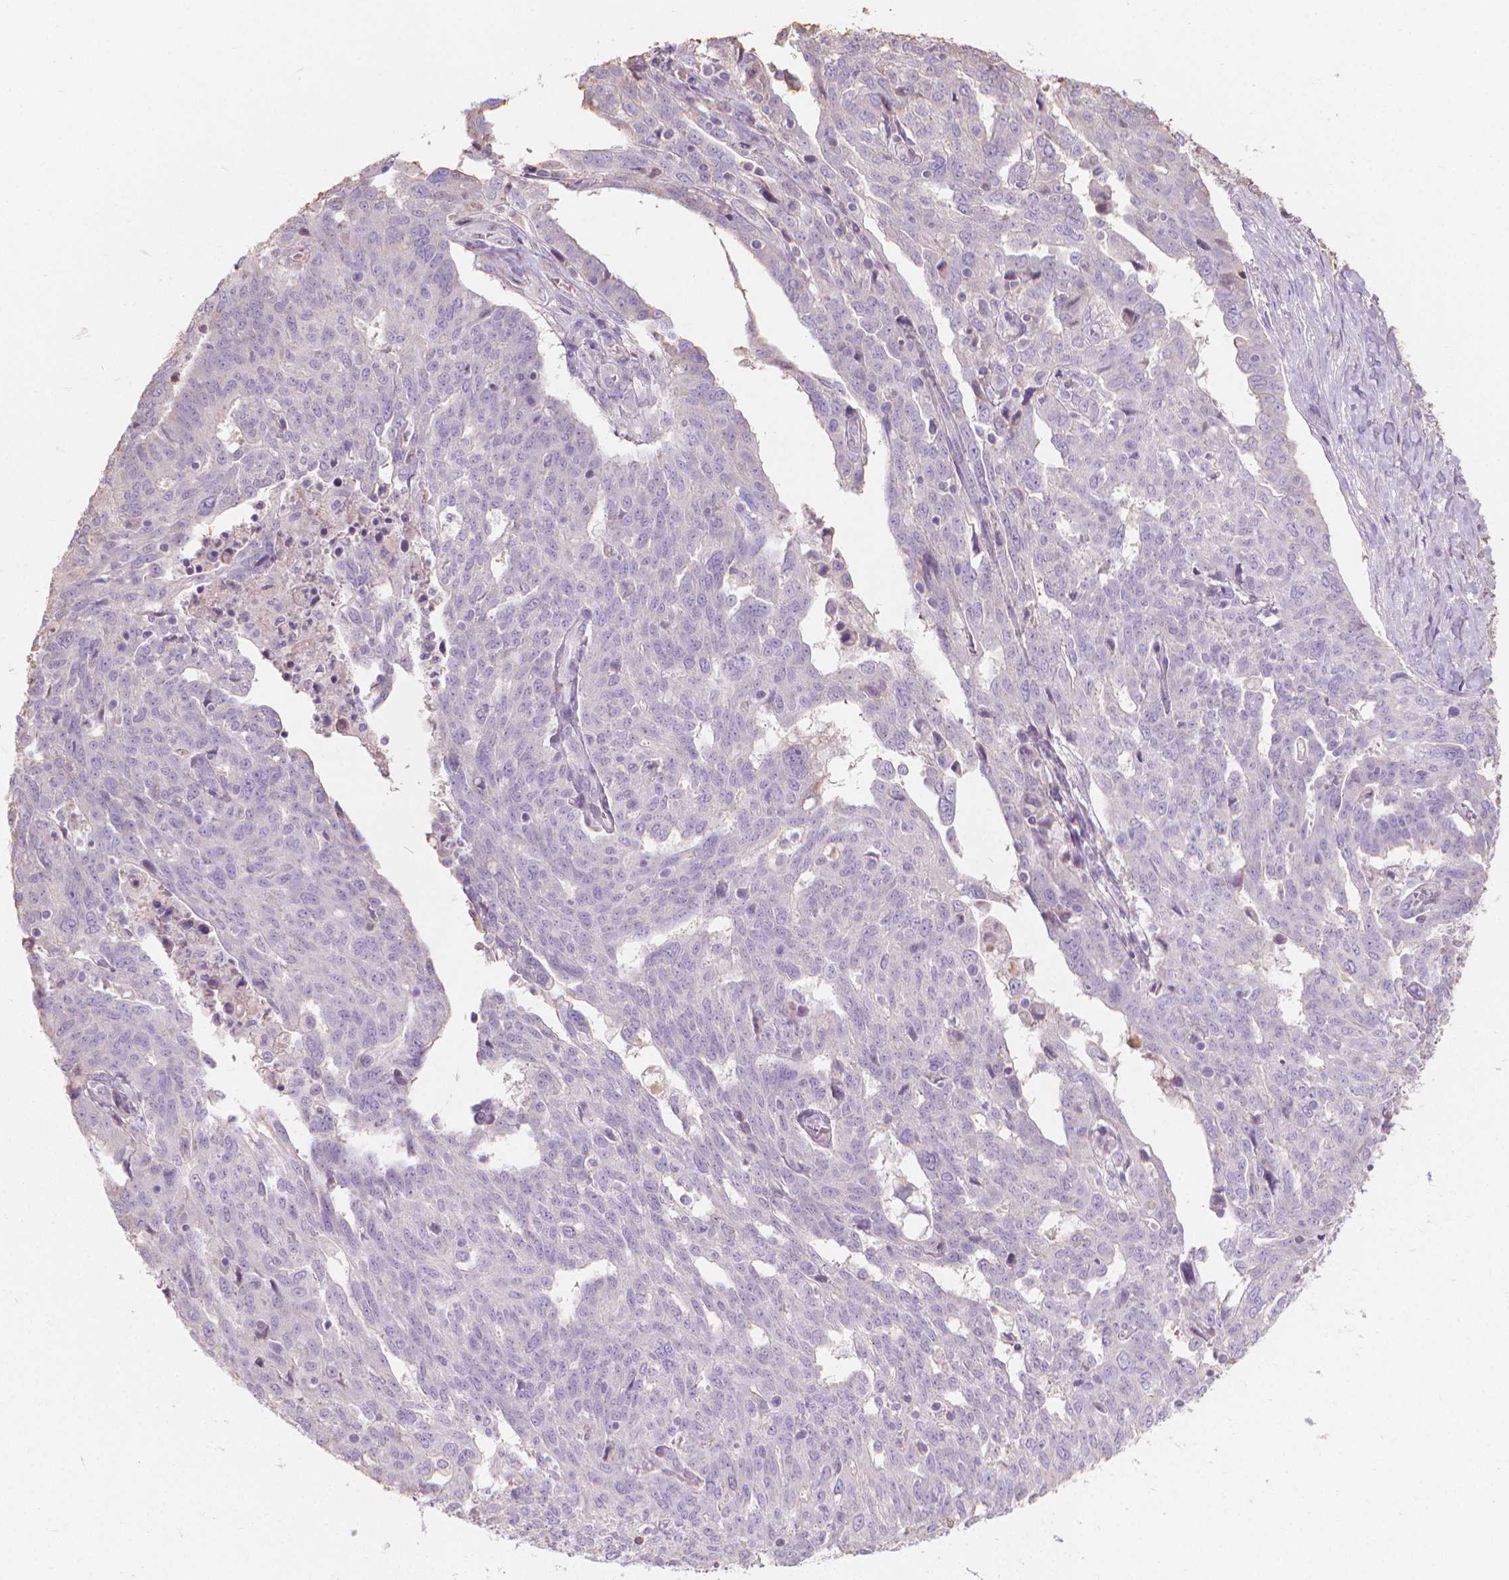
{"staining": {"intensity": "negative", "quantity": "none", "location": "none"}, "tissue": "ovarian cancer", "cell_type": "Tumor cells", "image_type": "cancer", "snomed": [{"axis": "morphology", "description": "Cystadenocarcinoma, serous, NOS"}, {"axis": "topography", "description": "Ovary"}], "caption": "Histopathology image shows no protein expression in tumor cells of ovarian cancer (serous cystadenocarcinoma) tissue. Nuclei are stained in blue.", "gene": "CABCOCO1", "patient": {"sex": "female", "age": 67}}